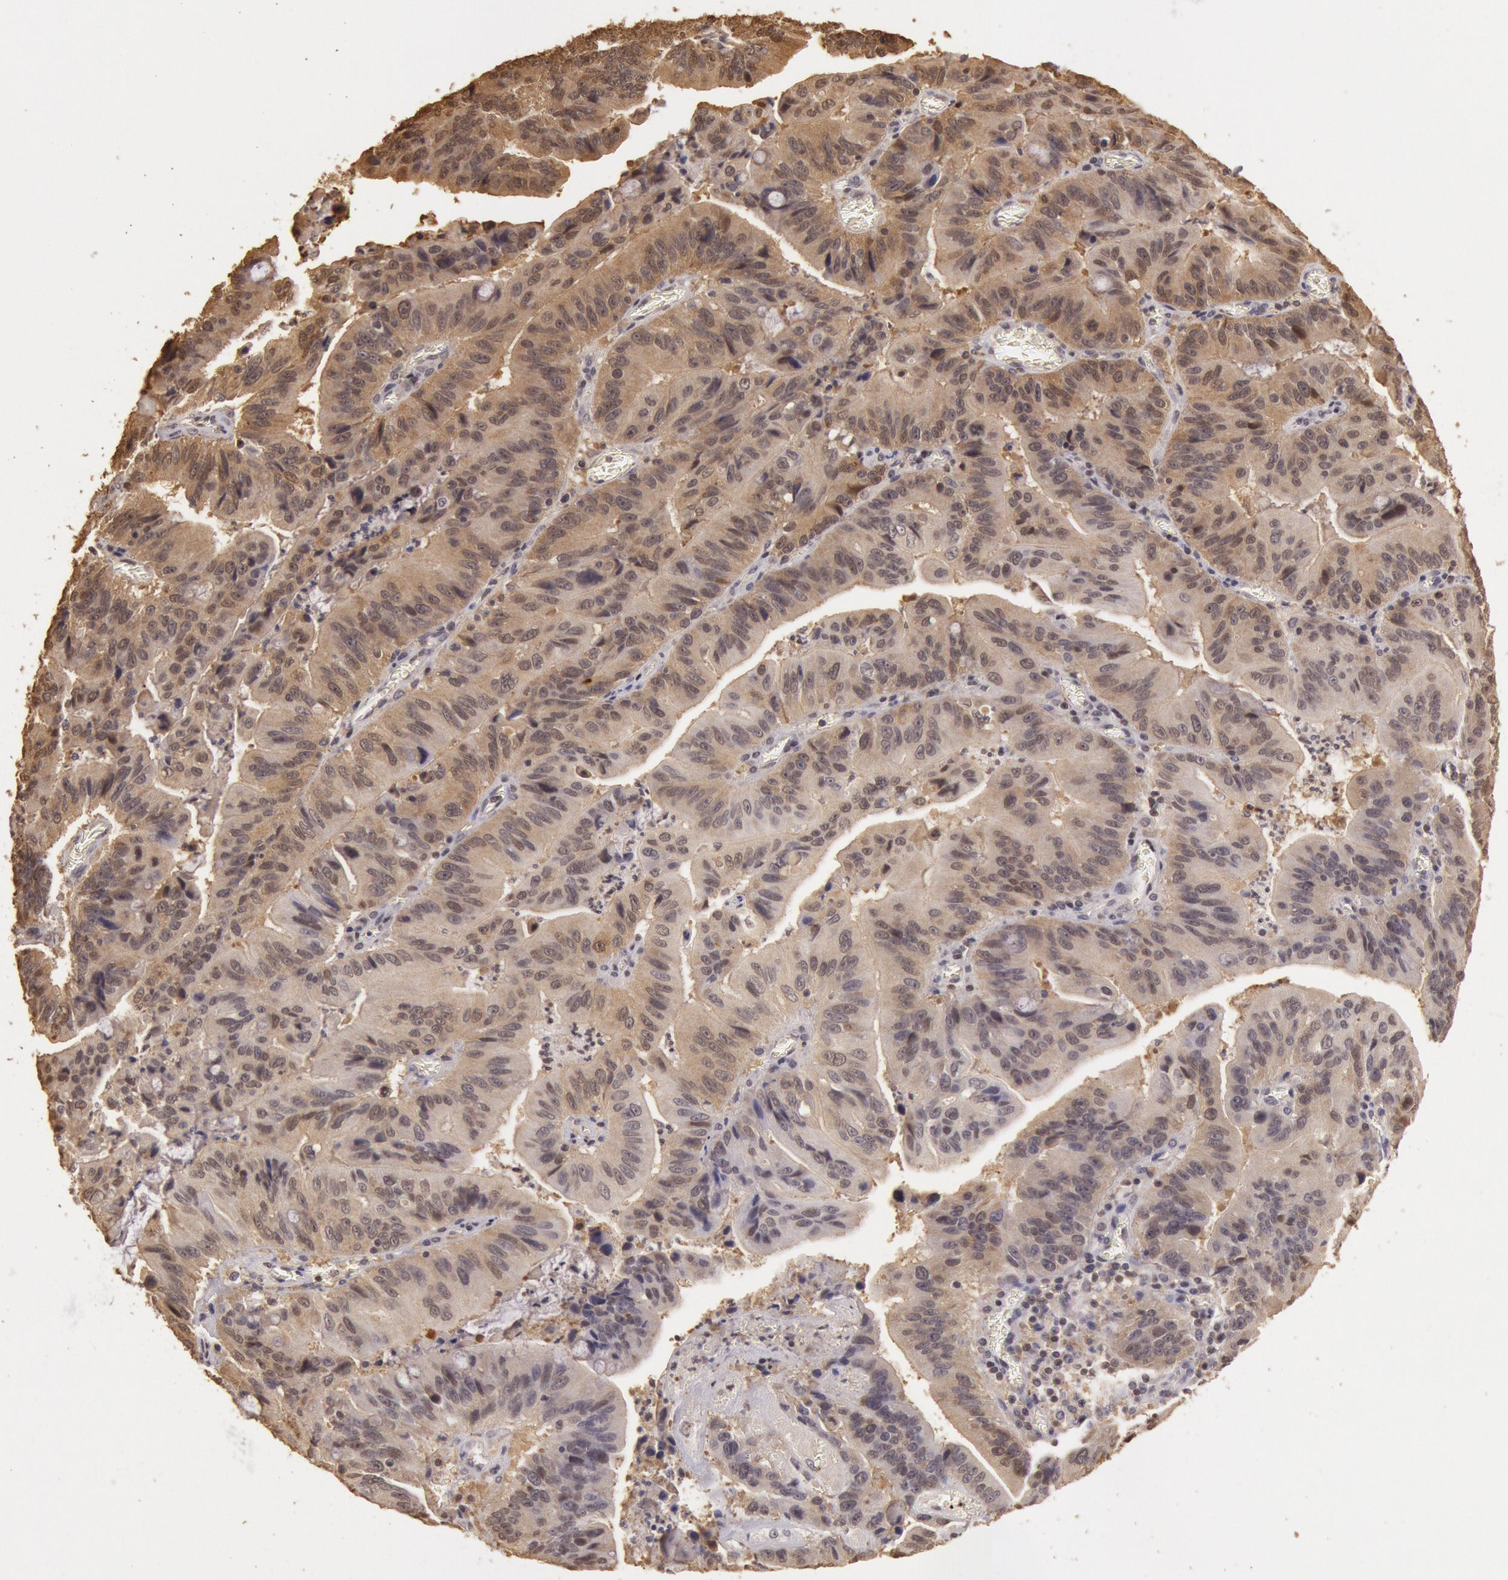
{"staining": {"intensity": "weak", "quantity": ">75%", "location": "cytoplasmic/membranous,nuclear"}, "tissue": "stomach cancer", "cell_type": "Tumor cells", "image_type": "cancer", "snomed": [{"axis": "morphology", "description": "Adenocarcinoma, NOS"}, {"axis": "topography", "description": "Stomach, upper"}], "caption": "IHC photomicrograph of neoplastic tissue: human adenocarcinoma (stomach) stained using IHC demonstrates low levels of weak protein expression localized specifically in the cytoplasmic/membranous and nuclear of tumor cells, appearing as a cytoplasmic/membranous and nuclear brown color.", "gene": "SOD1", "patient": {"sex": "male", "age": 63}}